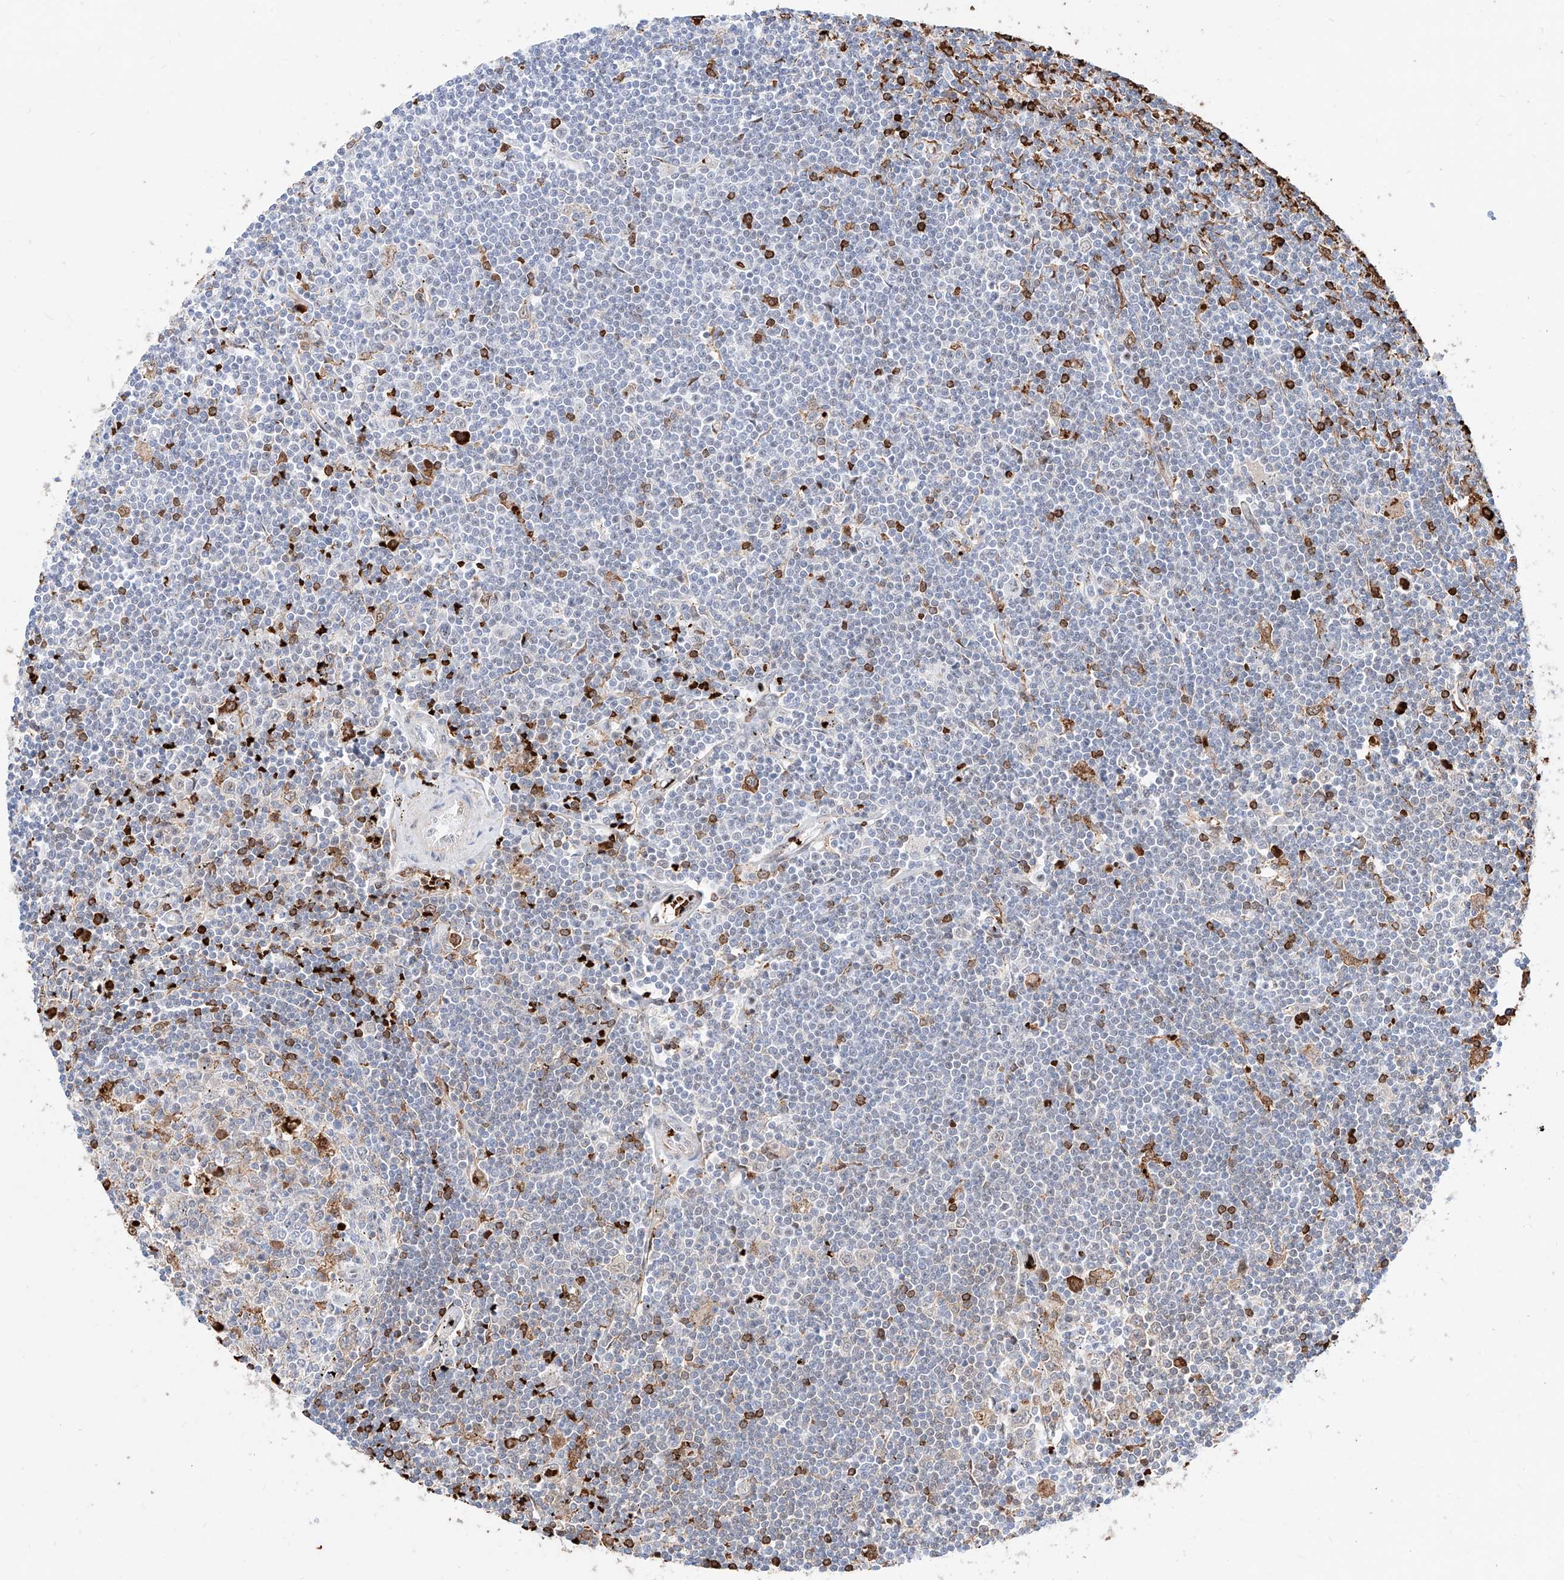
{"staining": {"intensity": "moderate", "quantity": "<25%", "location": "cytoplasmic/membranous"}, "tissue": "lymphoma", "cell_type": "Tumor cells", "image_type": "cancer", "snomed": [{"axis": "morphology", "description": "Malignant lymphoma, non-Hodgkin's type, Low grade"}, {"axis": "topography", "description": "Spleen"}], "caption": "Lymphoma tissue reveals moderate cytoplasmic/membranous positivity in approximately <25% of tumor cells", "gene": "ZFP42", "patient": {"sex": "male", "age": 76}}